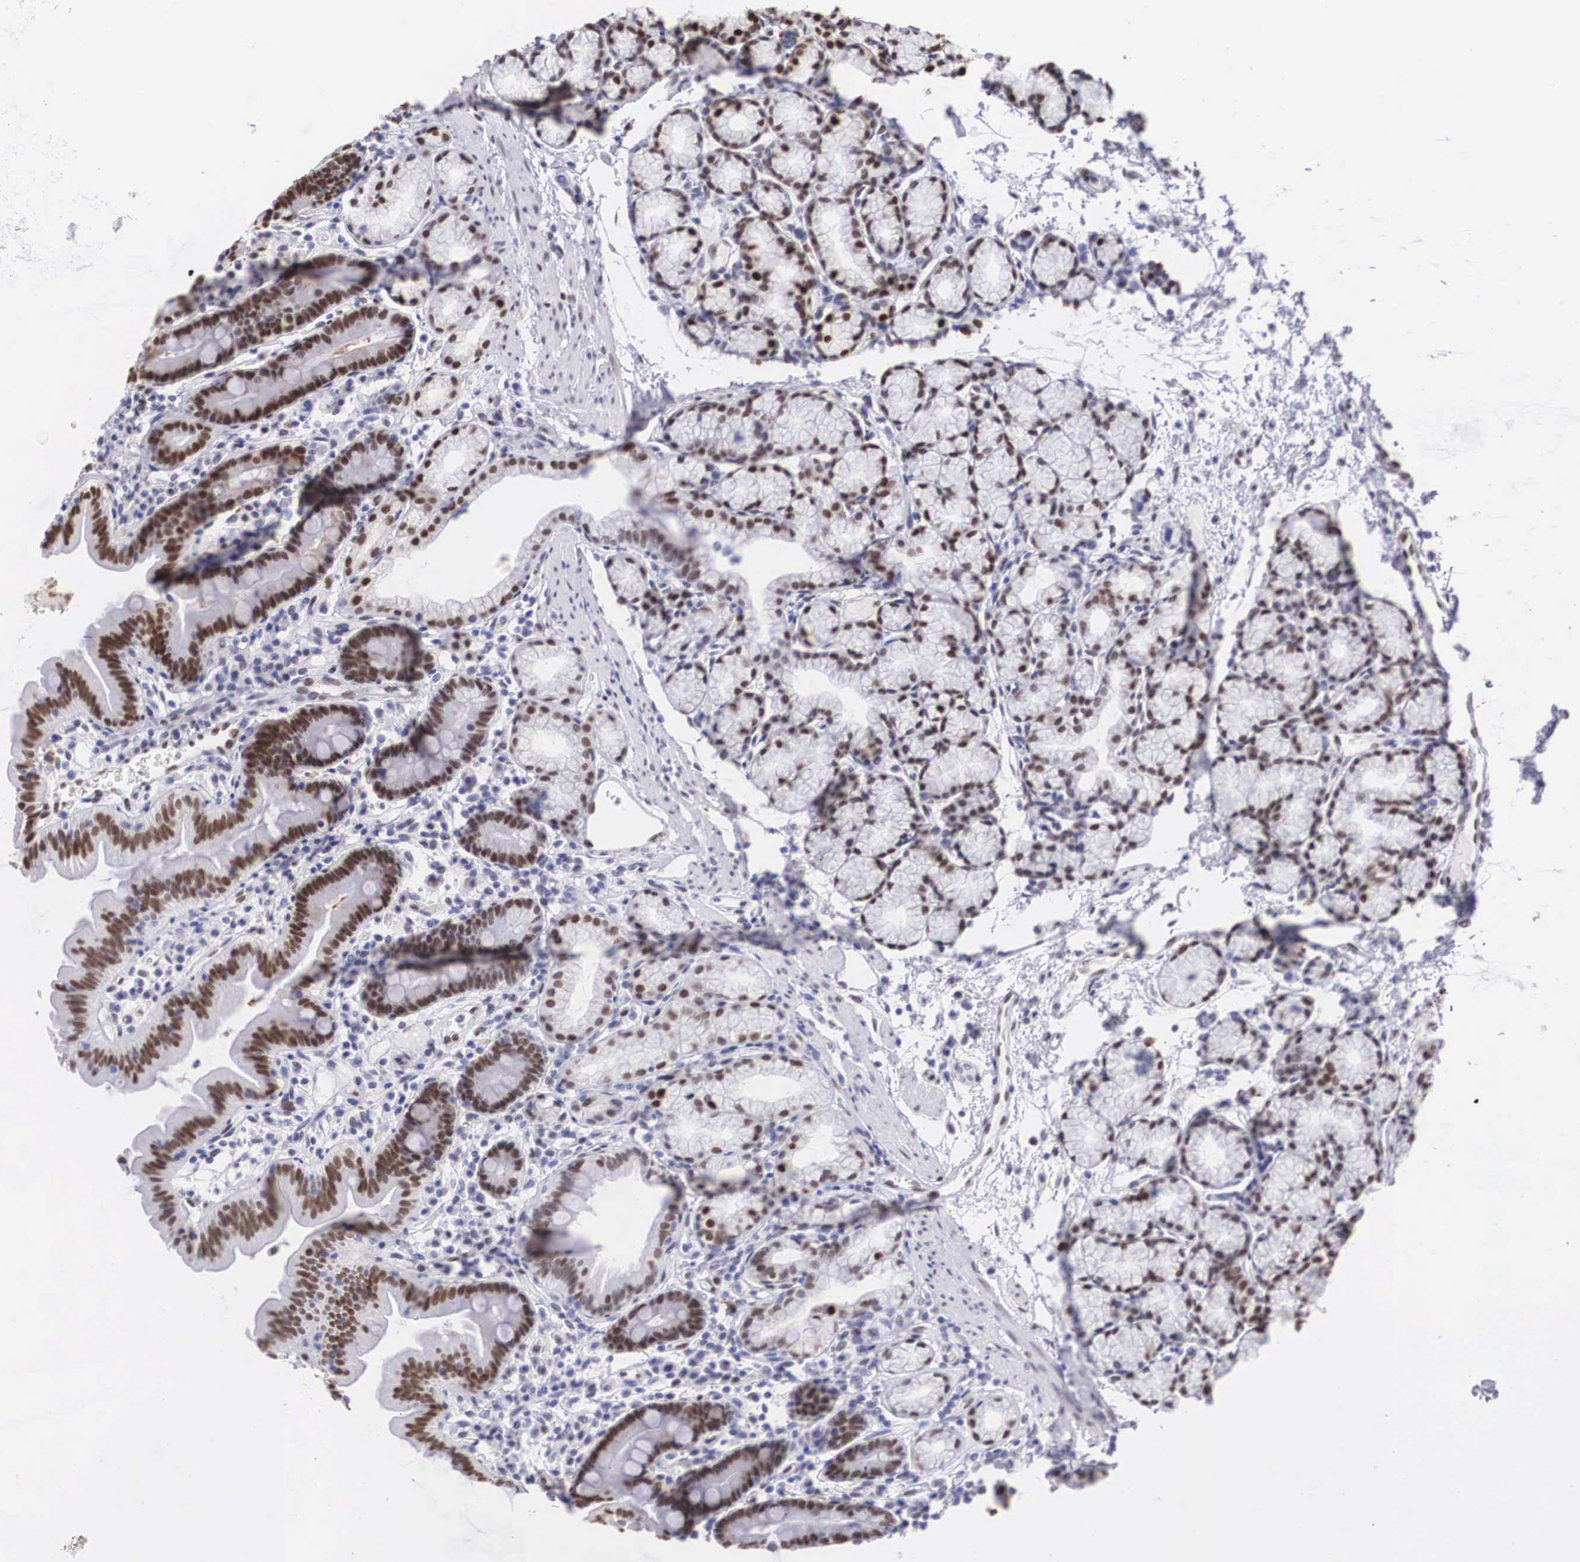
{"staining": {"intensity": "strong", "quantity": ">75%", "location": "nuclear"}, "tissue": "duodenum", "cell_type": "Glandular cells", "image_type": "normal", "snomed": [{"axis": "morphology", "description": "Normal tissue, NOS"}, {"axis": "topography", "description": "Duodenum"}], "caption": "Glandular cells display strong nuclear staining in about >75% of cells in unremarkable duodenum.", "gene": "HMGN5", "patient": {"sex": "female", "age": 48}}